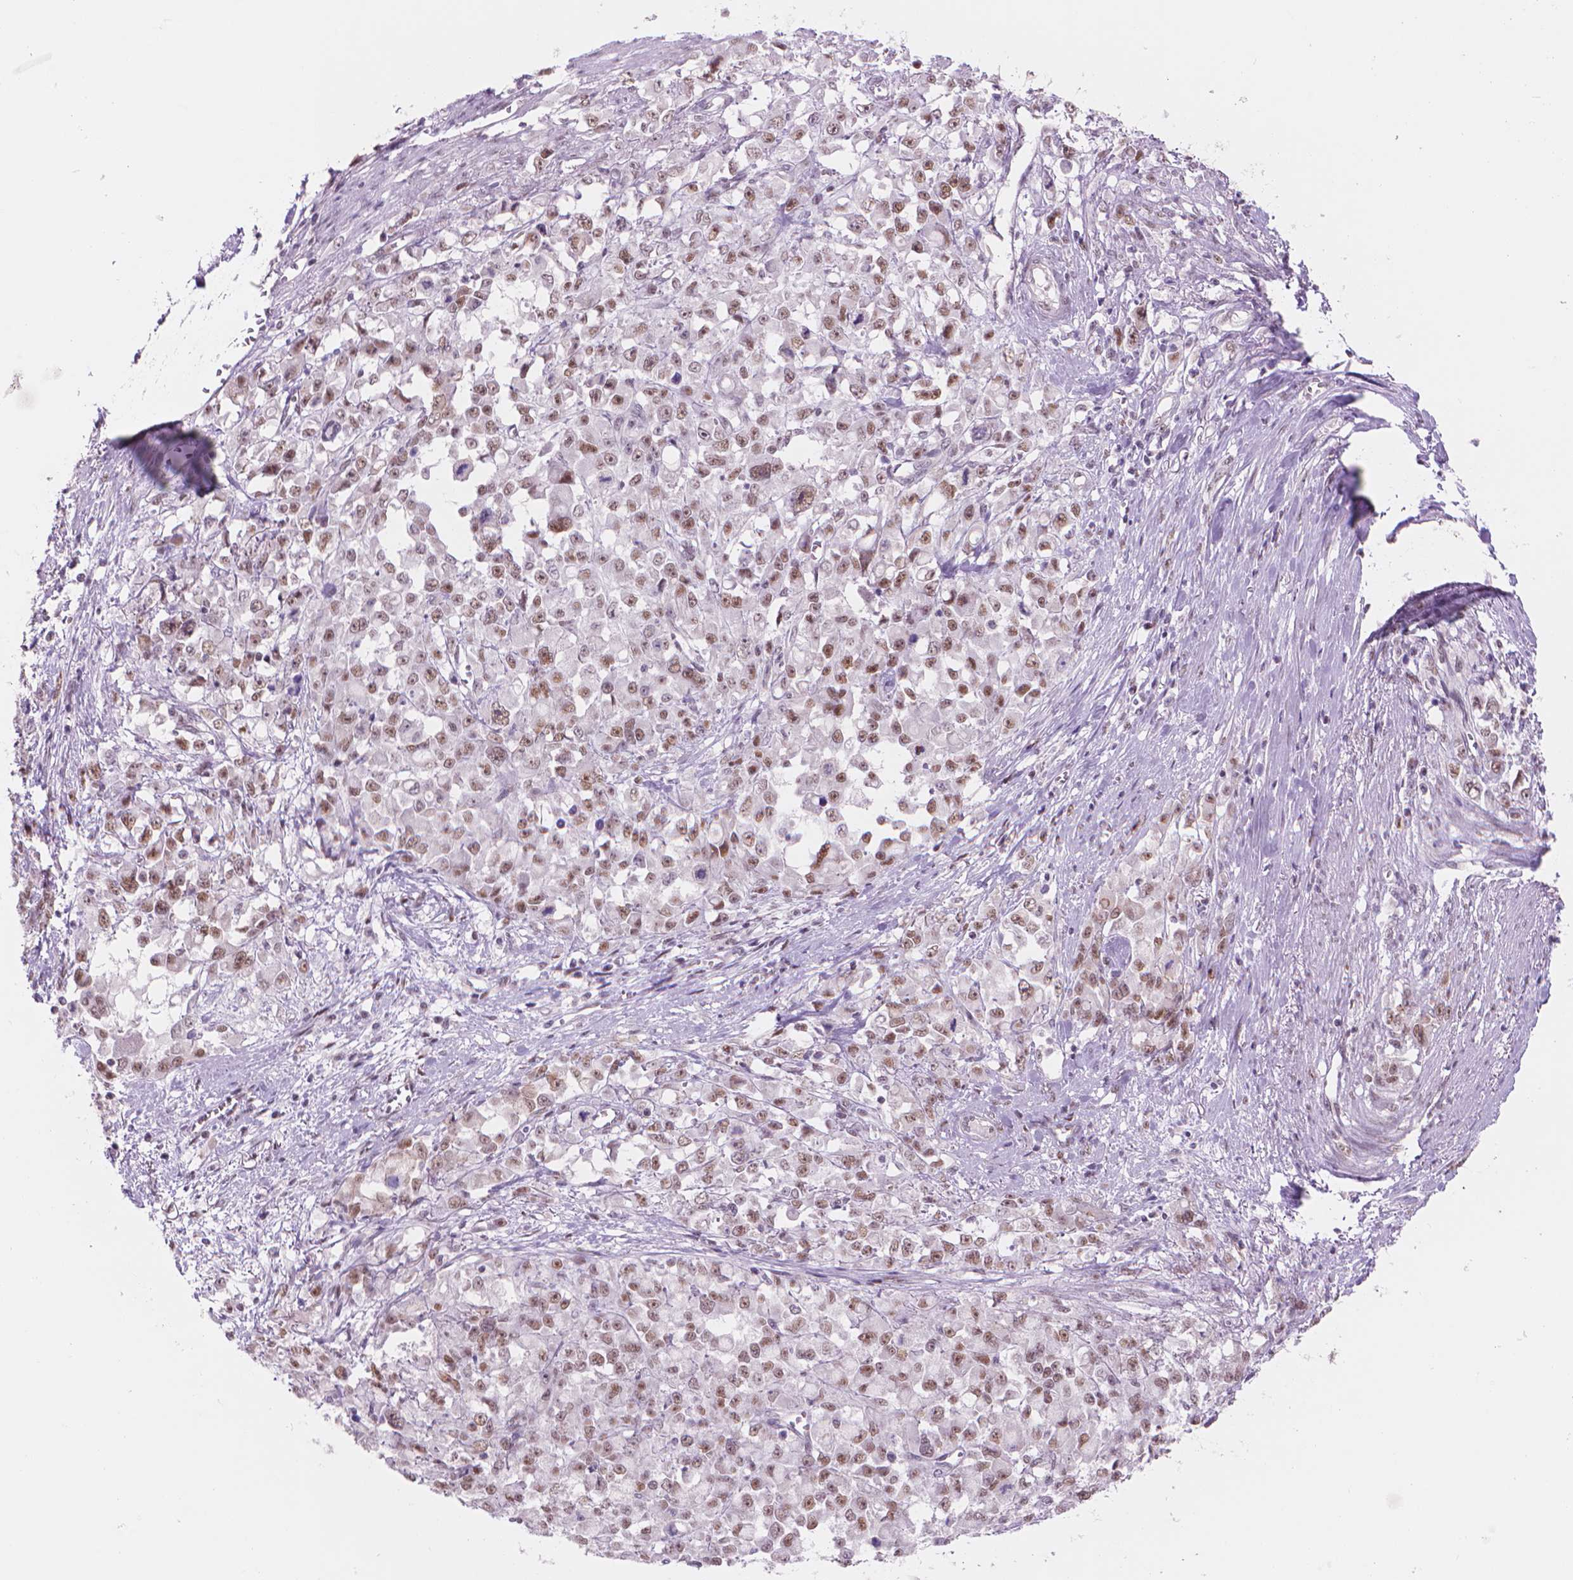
{"staining": {"intensity": "moderate", "quantity": ">75%", "location": "nuclear"}, "tissue": "stomach cancer", "cell_type": "Tumor cells", "image_type": "cancer", "snomed": [{"axis": "morphology", "description": "Adenocarcinoma, NOS"}, {"axis": "topography", "description": "Stomach"}], "caption": "Immunohistochemistry (IHC) staining of stomach cancer, which displays medium levels of moderate nuclear staining in approximately >75% of tumor cells indicating moderate nuclear protein expression. The staining was performed using DAB (3,3'-diaminobenzidine) (brown) for protein detection and nuclei were counterstained in hematoxylin (blue).", "gene": "POLR3D", "patient": {"sex": "female", "age": 76}}